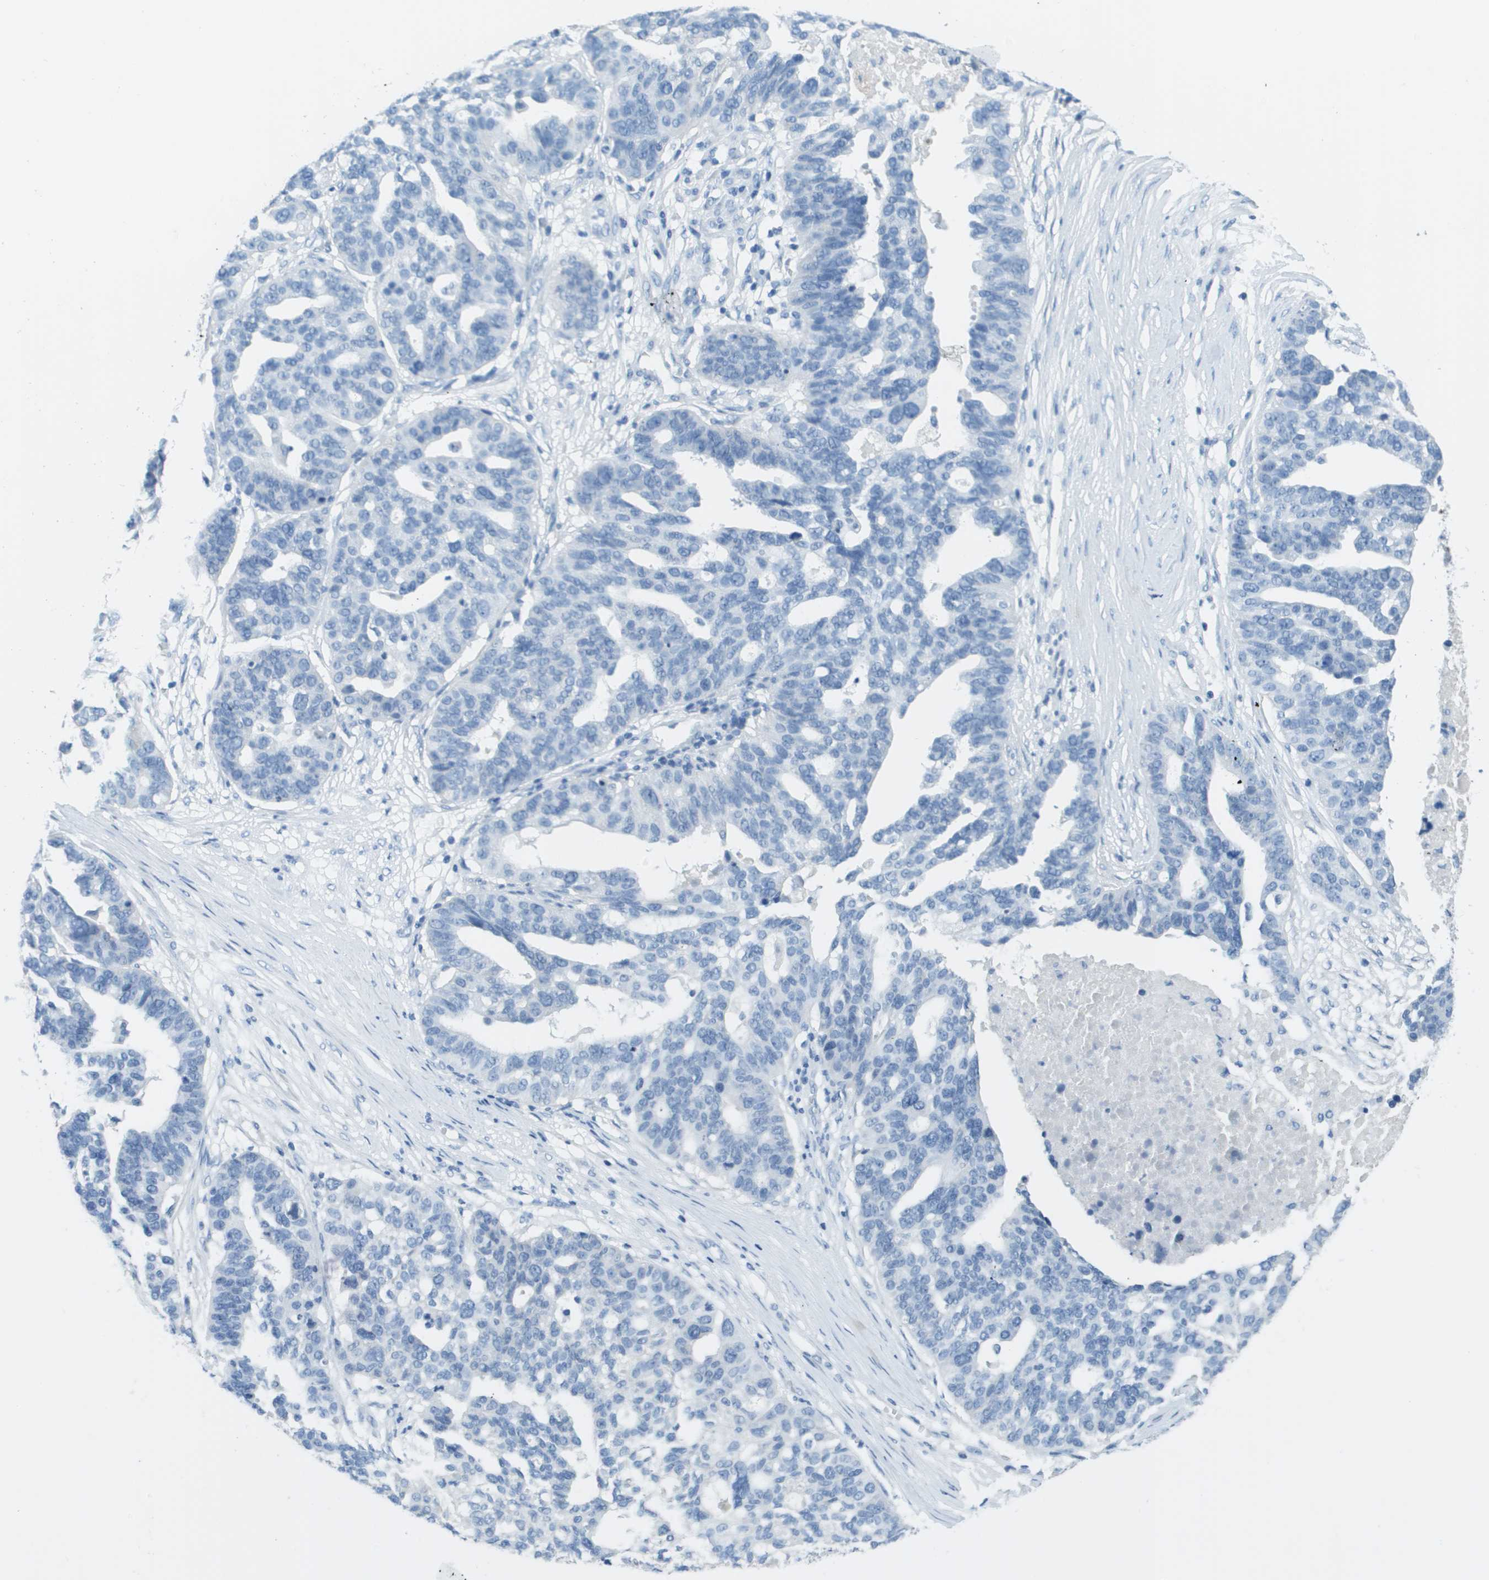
{"staining": {"intensity": "negative", "quantity": "none", "location": "none"}, "tissue": "ovarian cancer", "cell_type": "Tumor cells", "image_type": "cancer", "snomed": [{"axis": "morphology", "description": "Cystadenocarcinoma, serous, NOS"}, {"axis": "topography", "description": "Ovary"}], "caption": "Tumor cells show no significant protein staining in serous cystadenocarcinoma (ovarian).", "gene": "PTGDR2", "patient": {"sex": "female", "age": 59}}